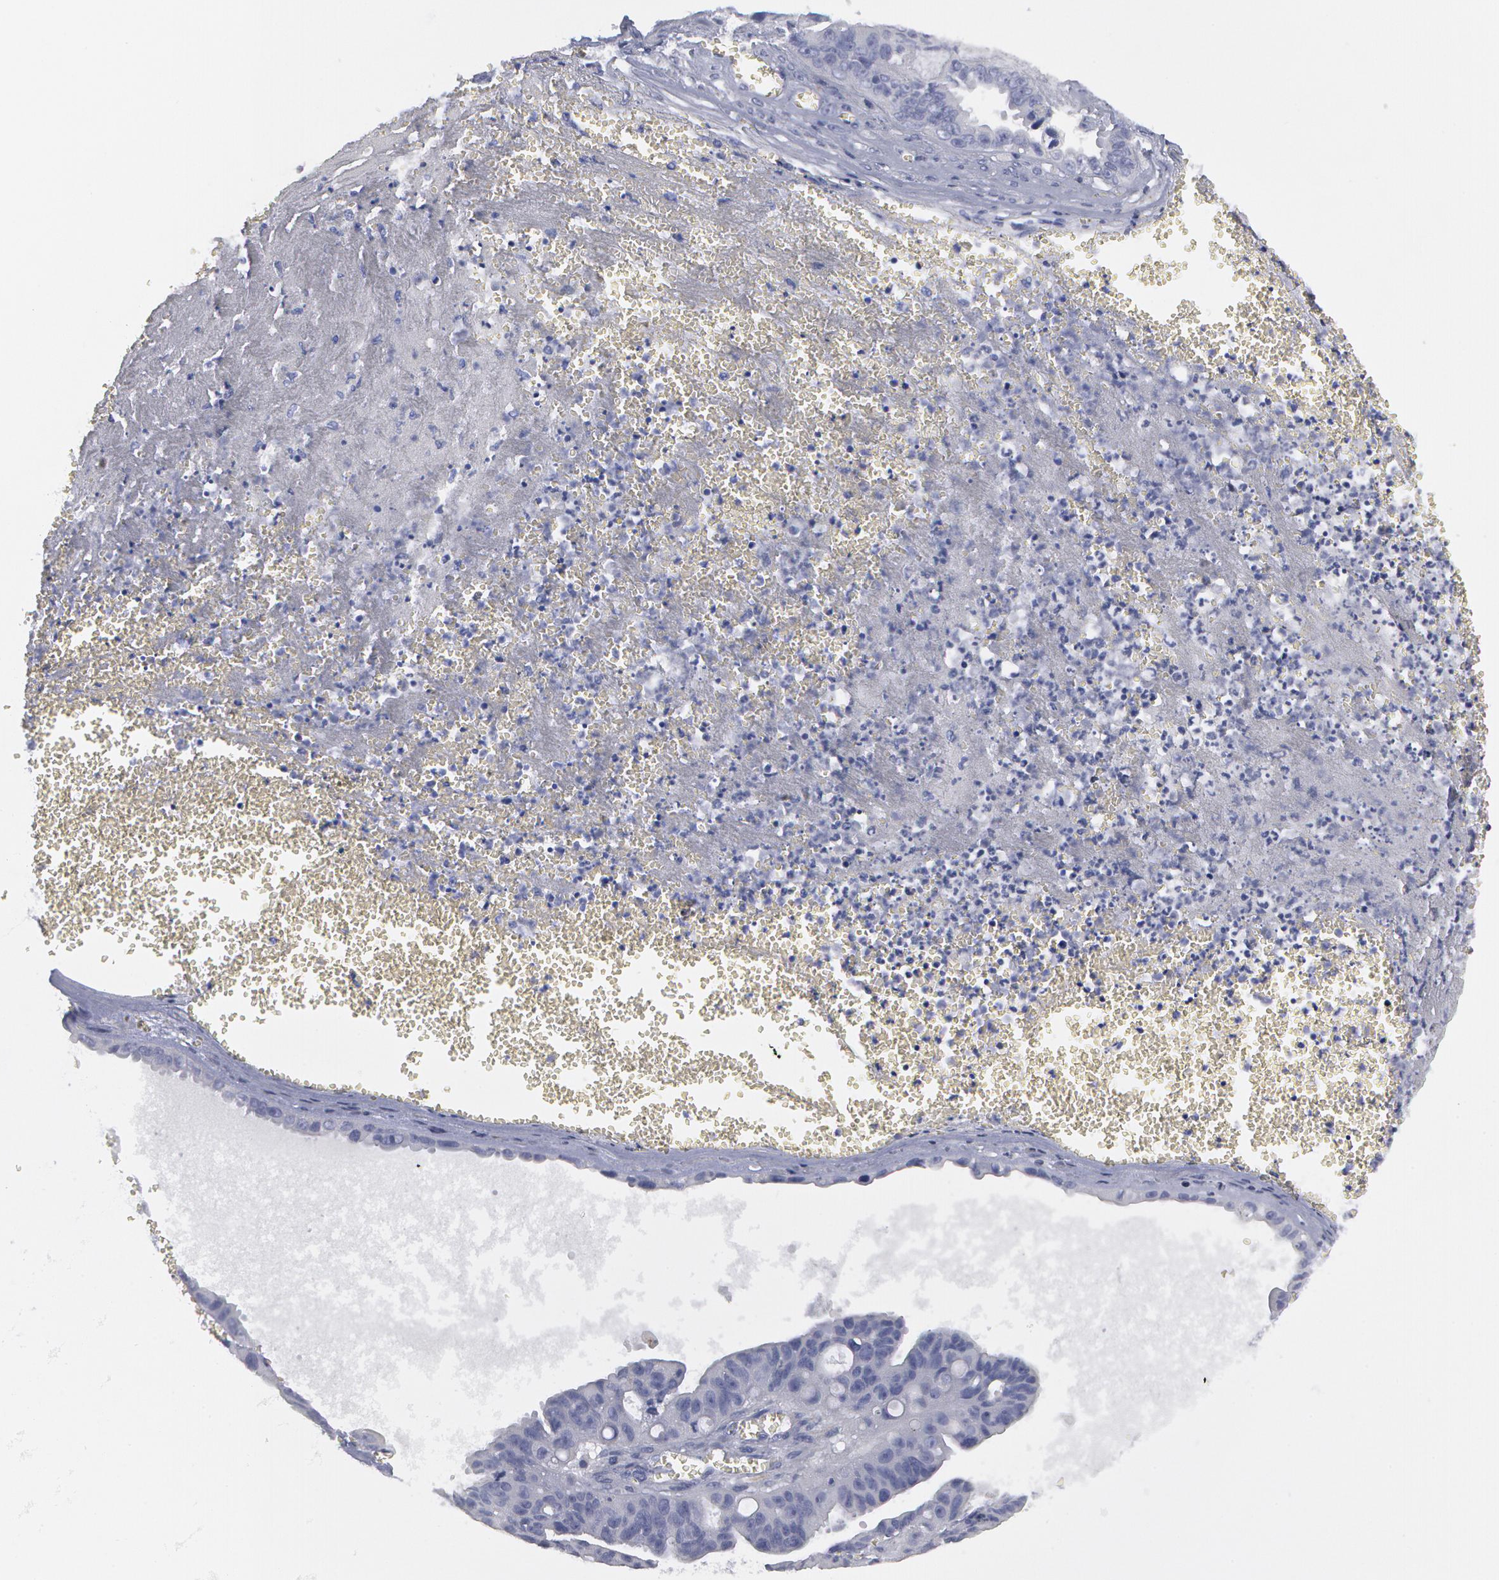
{"staining": {"intensity": "negative", "quantity": "none", "location": "none"}, "tissue": "ovarian cancer", "cell_type": "Tumor cells", "image_type": "cancer", "snomed": [{"axis": "morphology", "description": "Carcinoma, endometroid"}, {"axis": "topography", "description": "Ovary"}], "caption": "Protein analysis of ovarian endometroid carcinoma reveals no significant expression in tumor cells.", "gene": "SMC1B", "patient": {"sex": "female", "age": 85}}